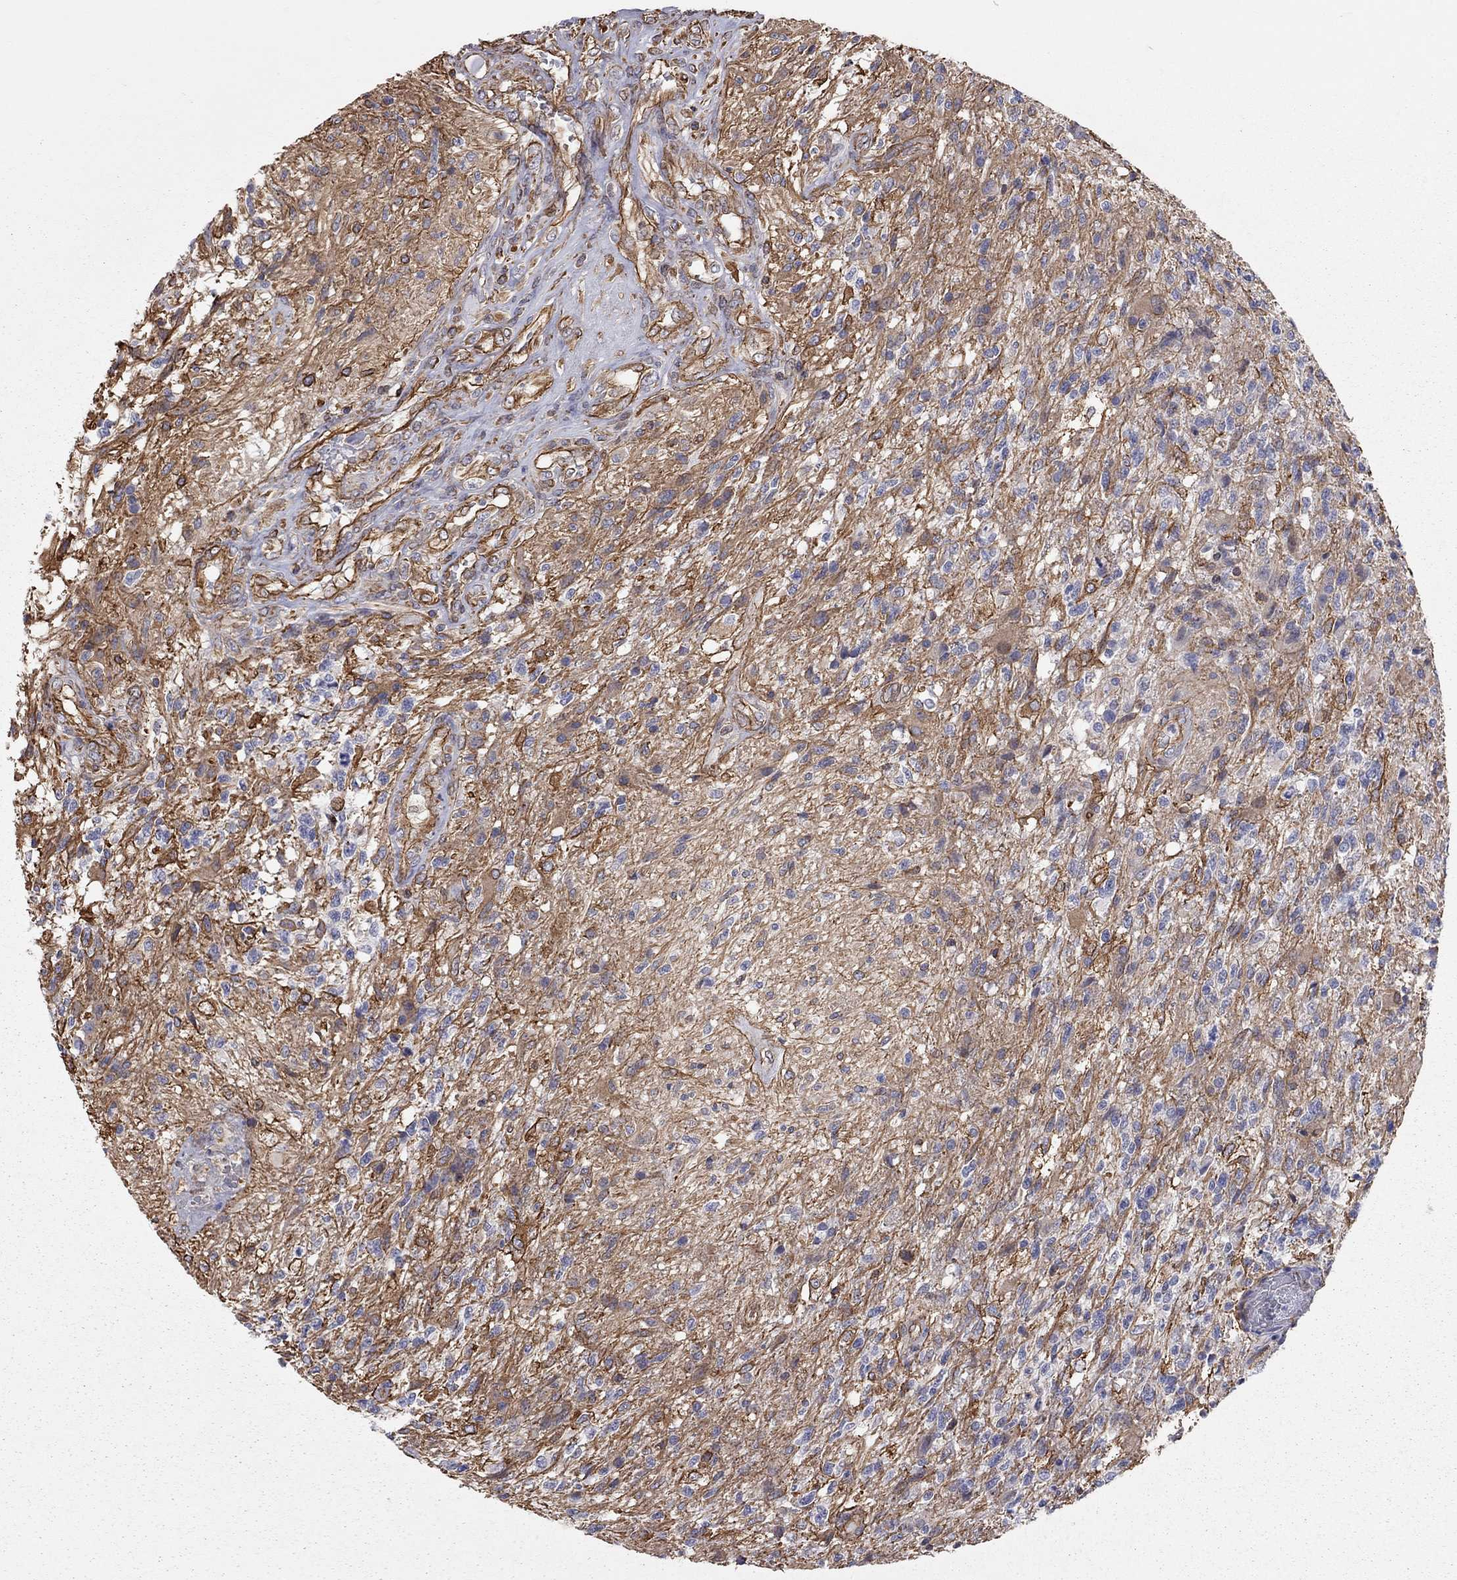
{"staining": {"intensity": "negative", "quantity": "none", "location": "none"}, "tissue": "glioma", "cell_type": "Tumor cells", "image_type": "cancer", "snomed": [{"axis": "morphology", "description": "Glioma, malignant, High grade"}, {"axis": "topography", "description": "Brain"}], "caption": "Immunohistochemical staining of malignant glioma (high-grade) exhibits no significant positivity in tumor cells.", "gene": "BICDL2", "patient": {"sex": "male", "age": 56}}